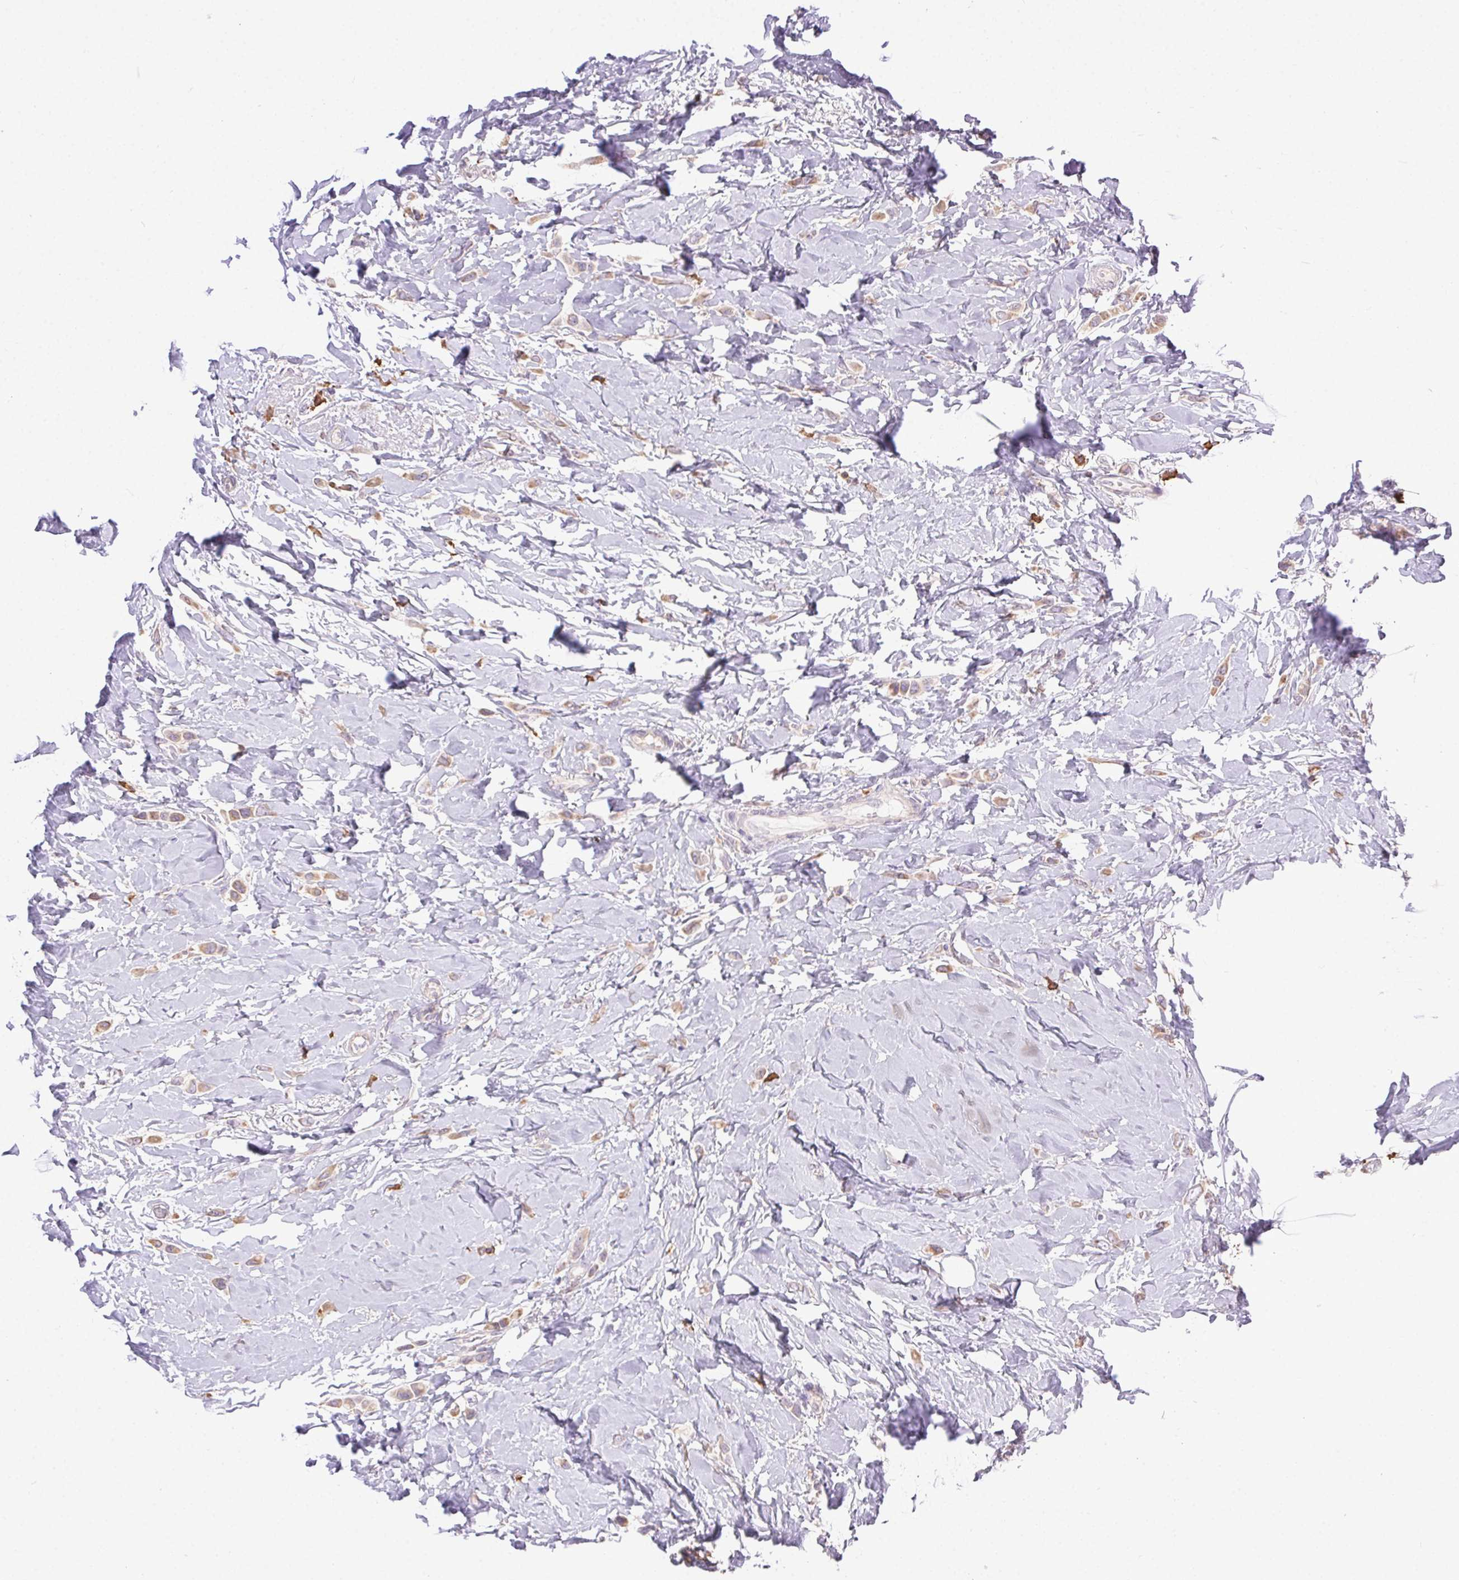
{"staining": {"intensity": "negative", "quantity": "none", "location": "none"}, "tissue": "breast cancer", "cell_type": "Tumor cells", "image_type": "cancer", "snomed": [{"axis": "morphology", "description": "Lobular carcinoma"}, {"axis": "topography", "description": "Breast"}], "caption": "A high-resolution micrograph shows IHC staining of breast cancer (lobular carcinoma), which exhibits no significant positivity in tumor cells. (DAB immunohistochemistry (IHC), high magnification).", "gene": "SNX31", "patient": {"sex": "female", "age": 66}}